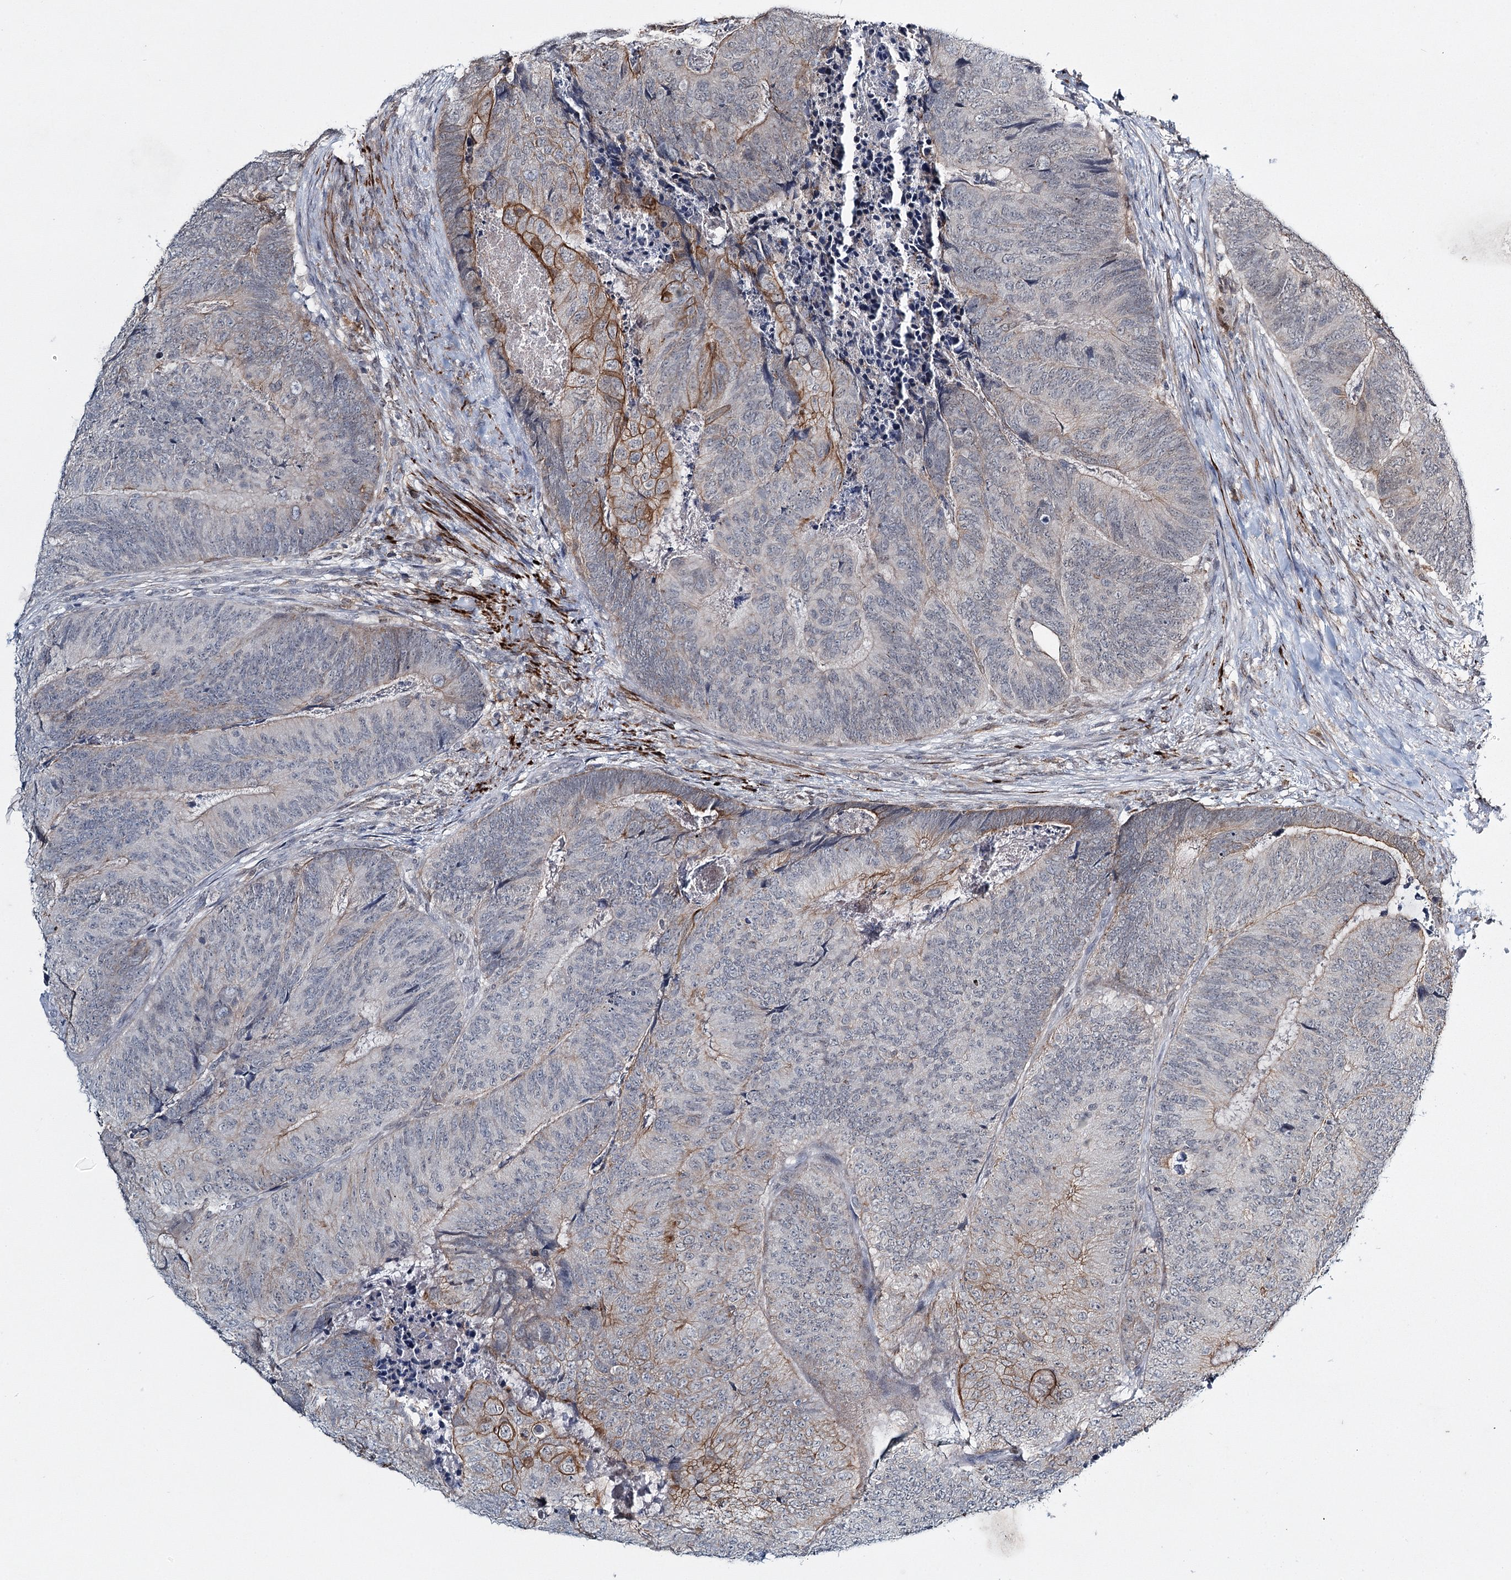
{"staining": {"intensity": "moderate", "quantity": "<25%", "location": "cytoplasmic/membranous"}, "tissue": "colorectal cancer", "cell_type": "Tumor cells", "image_type": "cancer", "snomed": [{"axis": "morphology", "description": "Adenocarcinoma, NOS"}, {"axis": "topography", "description": "Colon"}], "caption": "Immunohistochemical staining of colorectal adenocarcinoma demonstrates moderate cytoplasmic/membranous protein expression in approximately <25% of tumor cells. Using DAB (3,3'-diaminobenzidine) (brown) and hematoxylin (blue) stains, captured at high magnification using brightfield microscopy.", "gene": "TMEM70", "patient": {"sex": "female", "age": 67}}